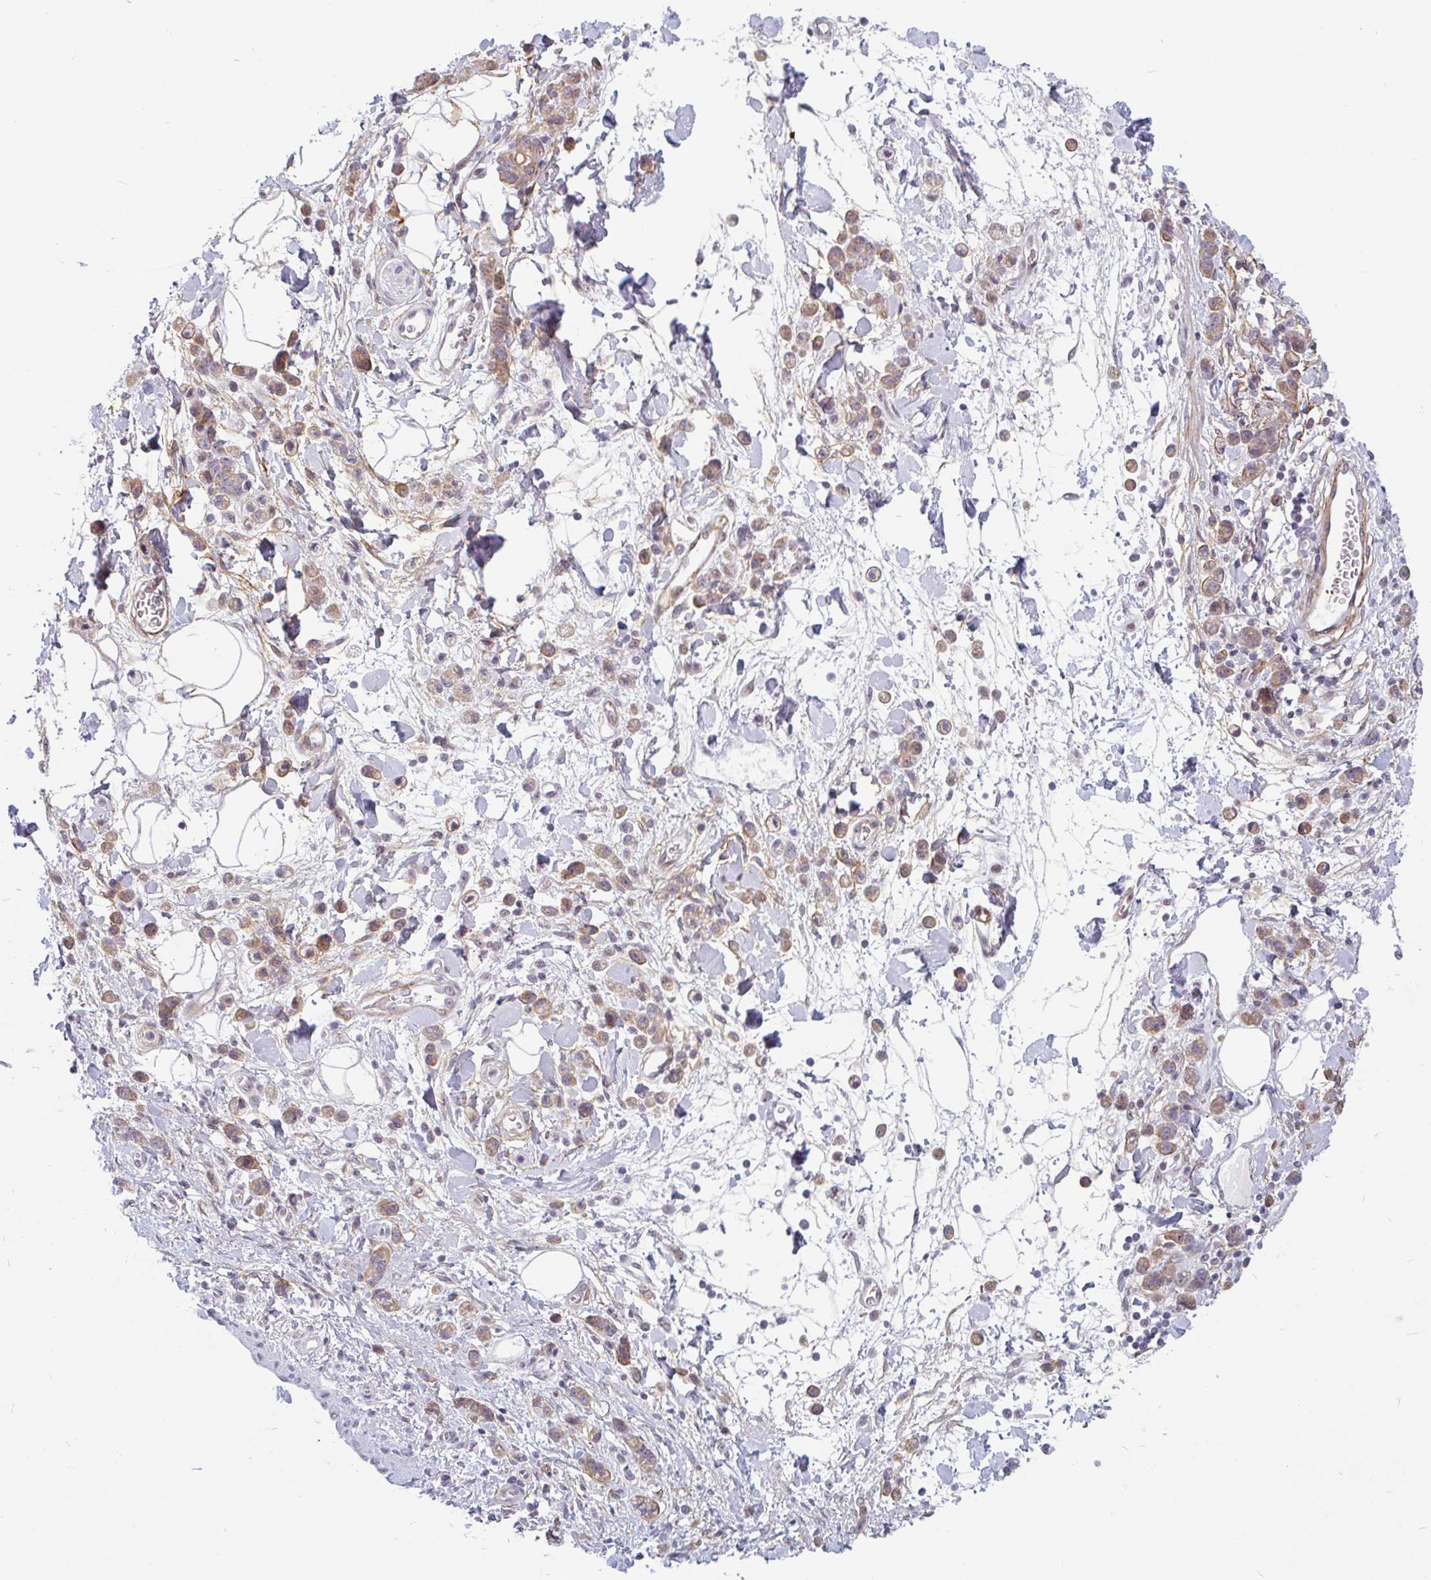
{"staining": {"intensity": "weak", "quantity": "25%-75%", "location": "cytoplasmic/membranous"}, "tissue": "stomach cancer", "cell_type": "Tumor cells", "image_type": "cancer", "snomed": [{"axis": "morphology", "description": "Adenocarcinoma, NOS"}, {"axis": "topography", "description": "Stomach"}], "caption": "Stomach cancer (adenocarcinoma) tissue displays weak cytoplasmic/membranous expression in about 25%-75% of tumor cells, visualized by immunohistochemistry.", "gene": "TMEM119", "patient": {"sex": "male", "age": 77}}